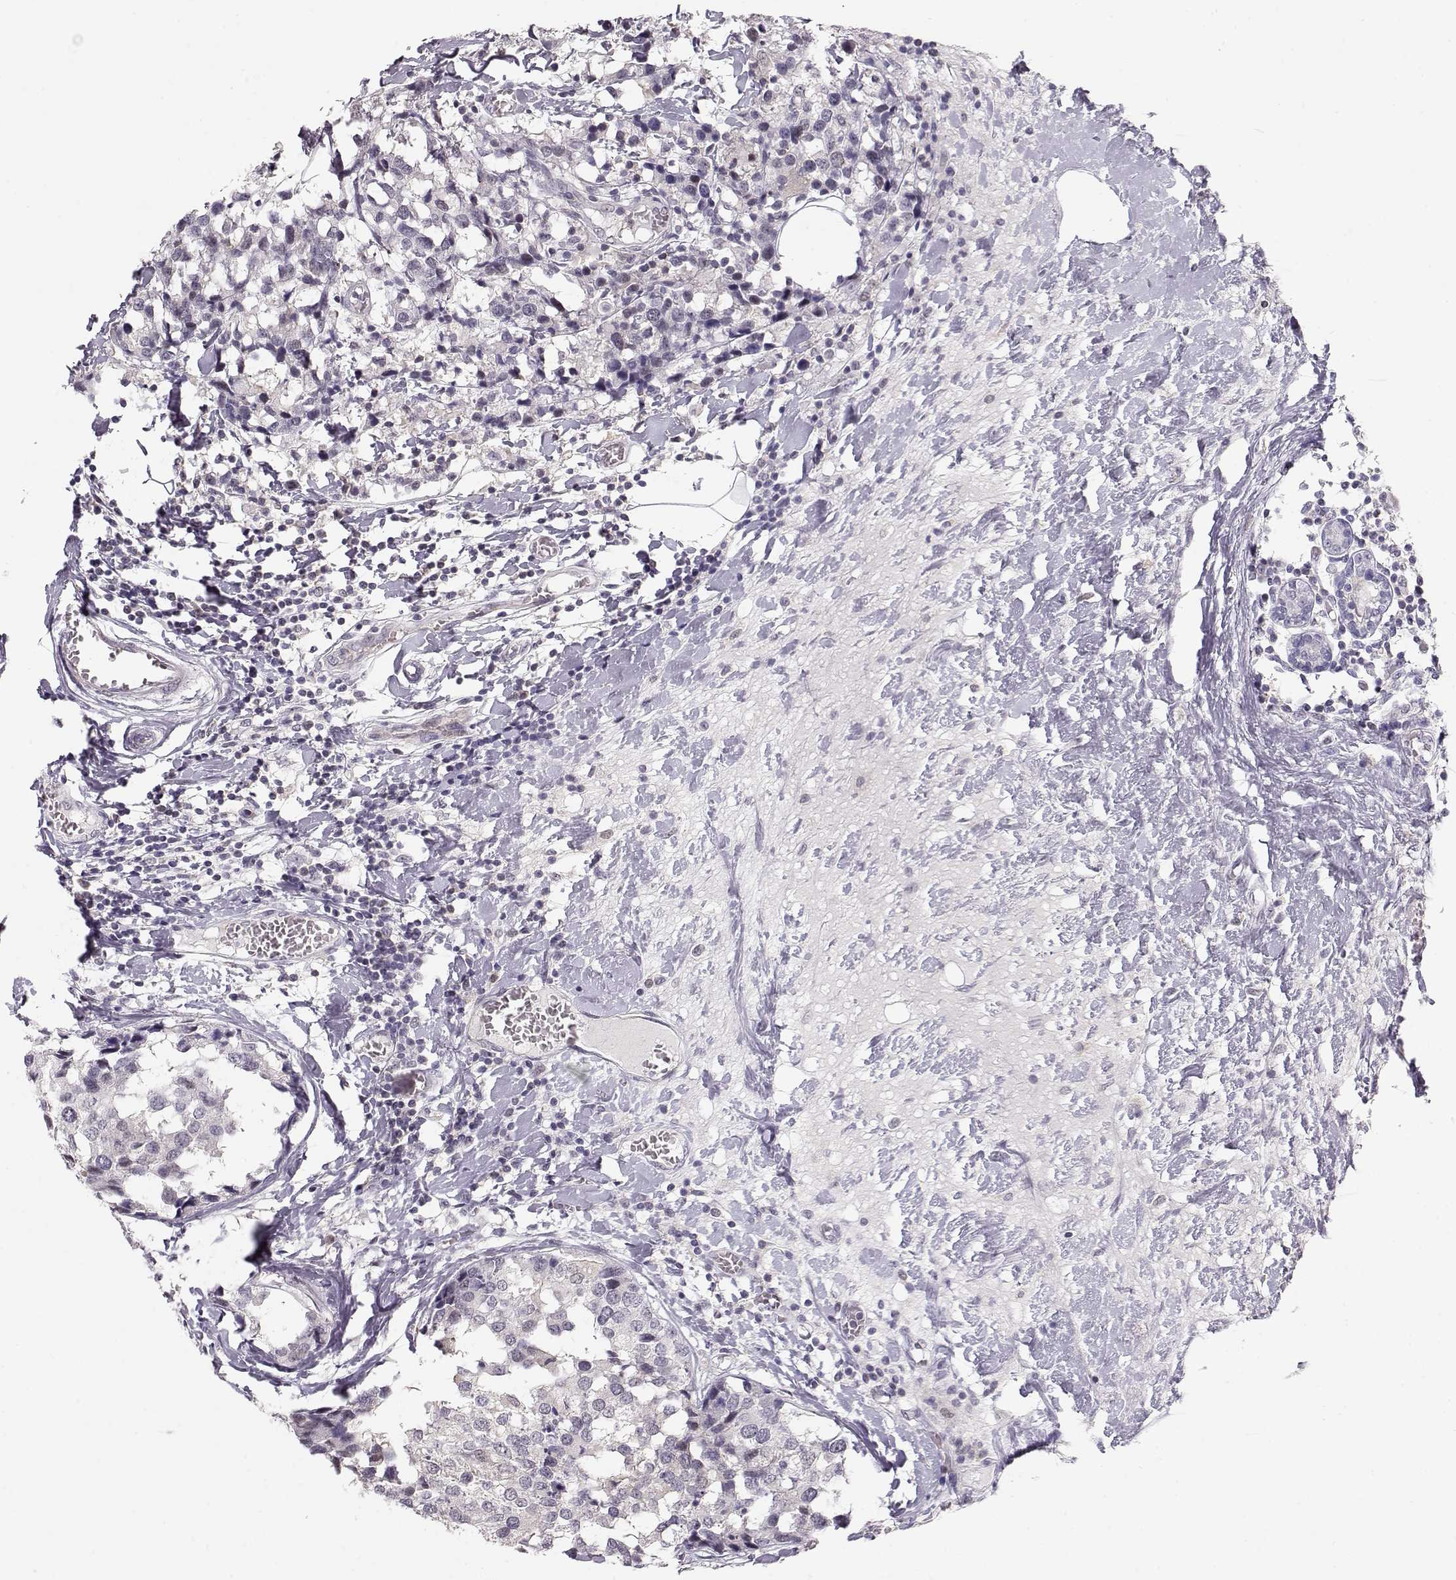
{"staining": {"intensity": "negative", "quantity": "none", "location": "none"}, "tissue": "breast cancer", "cell_type": "Tumor cells", "image_type": "cancer", "snomed": [{"axis": "morphology", "description": "Lobular carcinoma"}, {"axis": "topography", "description": "Breast"}], "caption": "IHC histopathology image of human lobular carcinoma (breast) stained for a protein (brown), which exhibits no expression in tumor cells.", "gene": "TEPP", "patient": {"sex": "female", "age": 59}}